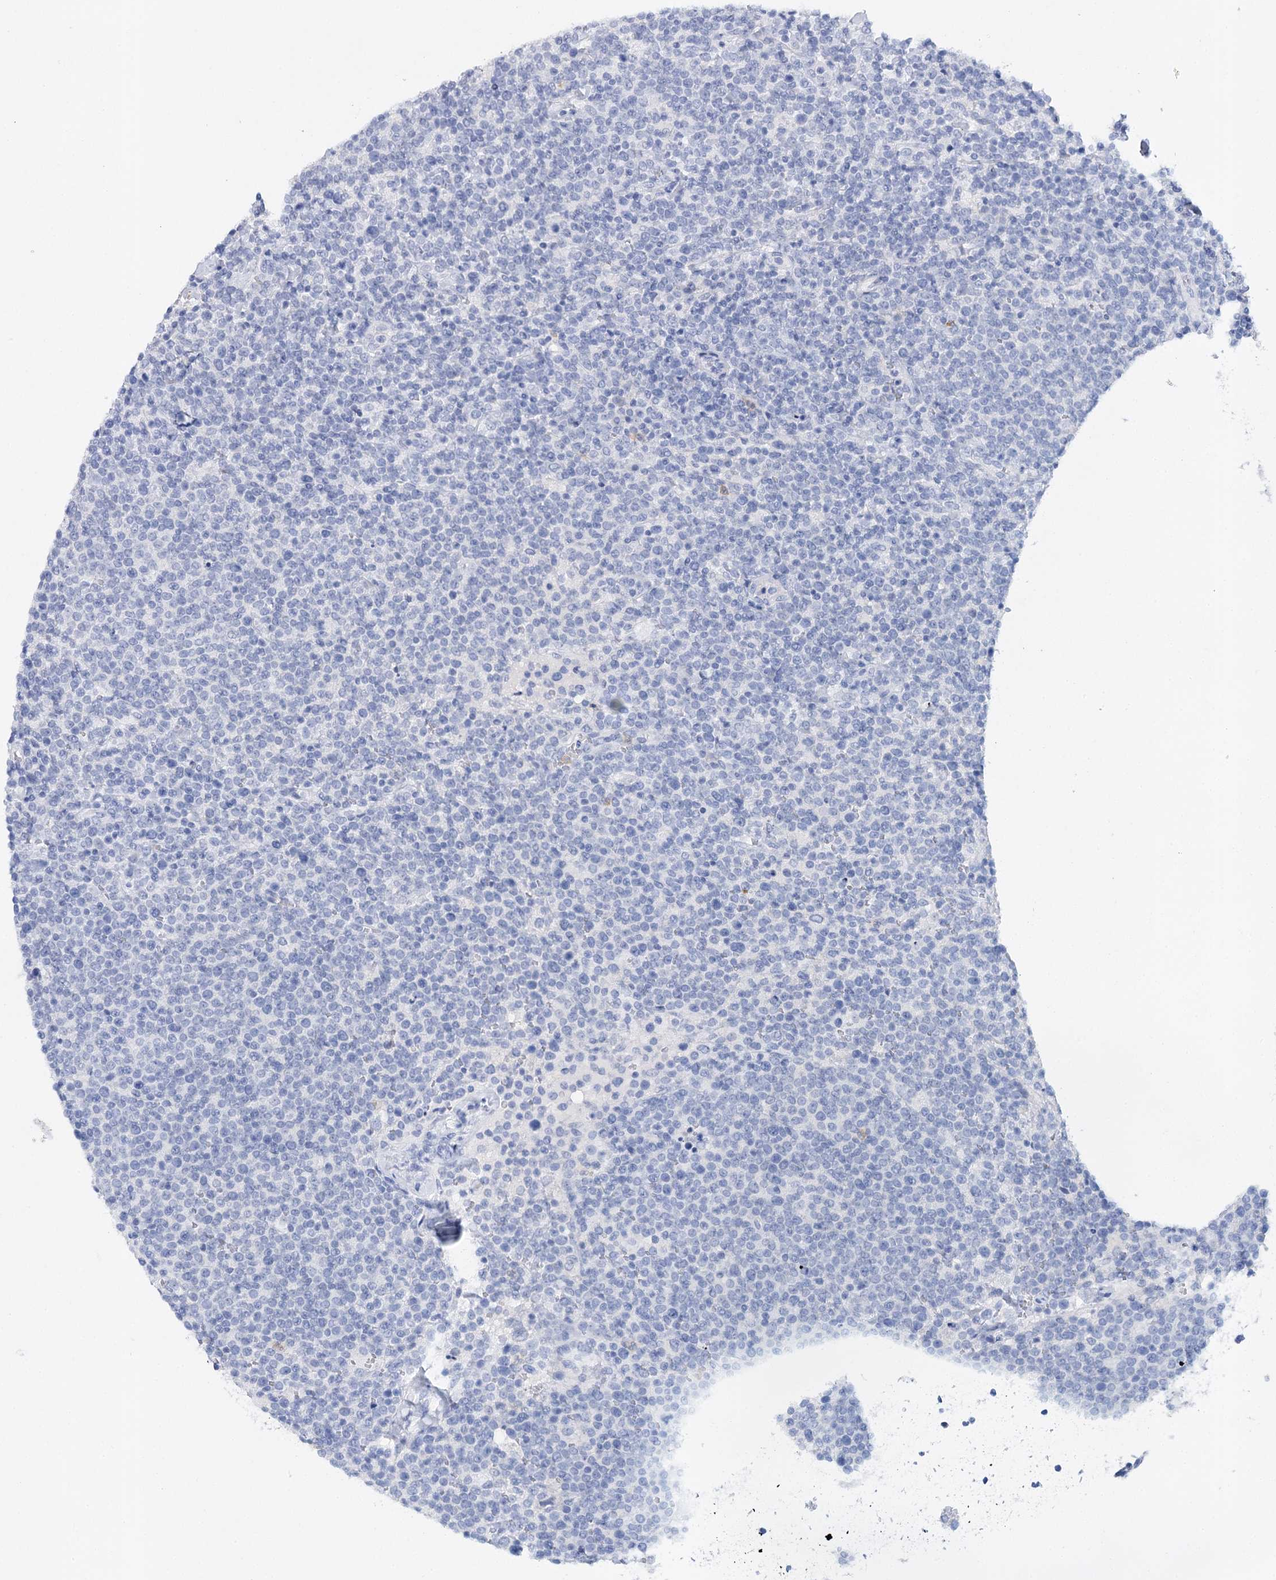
{"staining": {"intensity": "negative", "quantity": "none", "location": "none"}, "tissue": "lymphoma", "cell_type": "Tumor cells", "image_type": "cancer", "snomed": [{"axis": "morphology", "description": "Malignant lymphoma, non-Hodgkin's type, High grade"}, {"axis": "topography", "description": "Lymph node"}], "caption": "IHC of human malignant lymphoma, non-Hodgkin's type (high-grade) shows no expression in tumor cells.", "gene": "CEACAM8", "patient": {"sex": "male", "age": 61}}